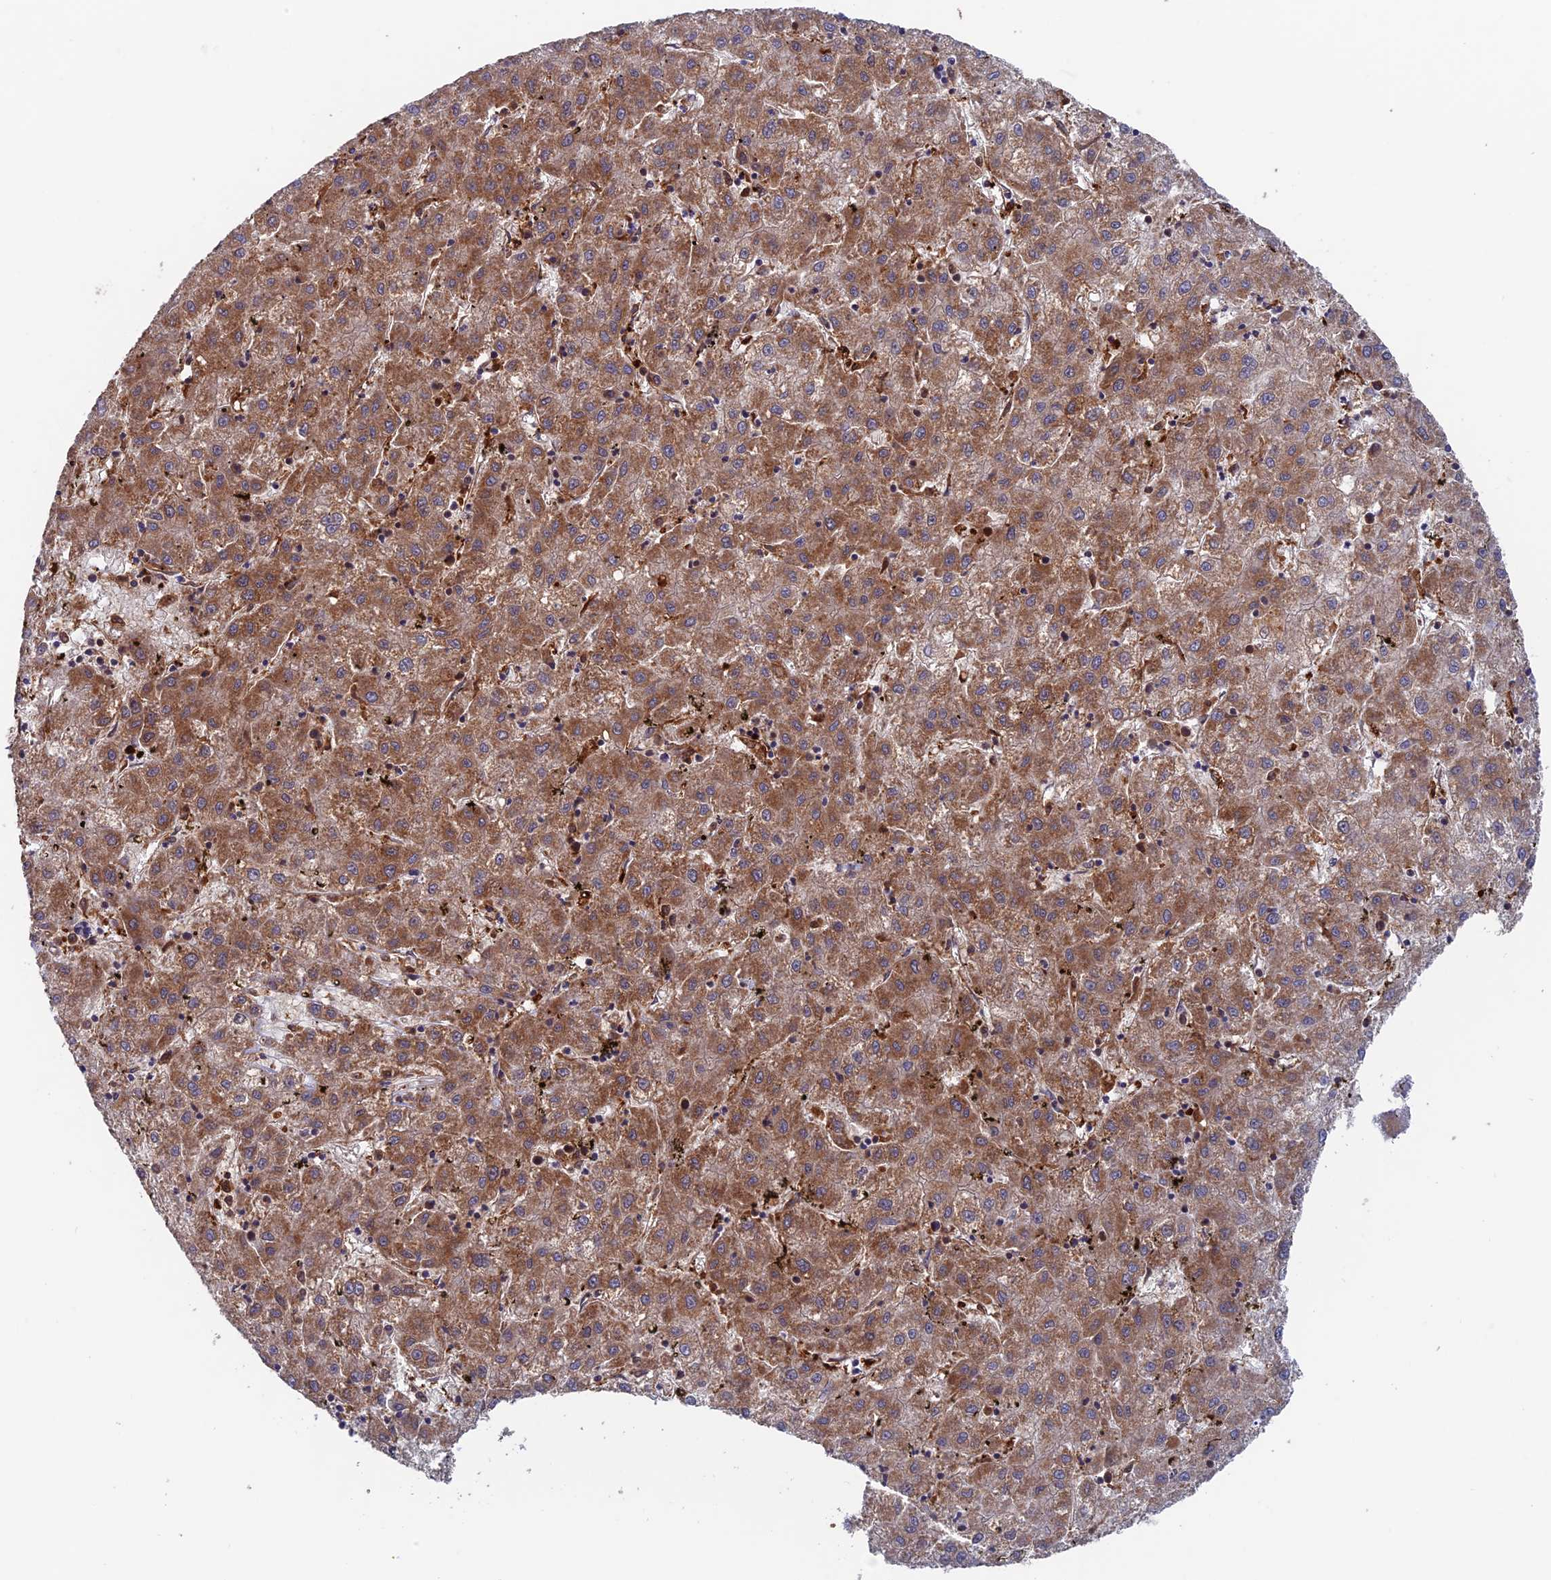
{"staining": {"intensity": "moderate", "quantity": ">75%", "location": "cytoplasmic/membranous"}, "tissue": "liver cancer", "cell_type": "Tumor cells", "image_type": "cancer", "snomed": [{"axis": "morphology", "description": "Carcinoma, Hepatocellular, NOS"}, {"axis": "topography", "description": "Liver"}], "caption": "Moderate cytoplasmic/membranous staining for a protein is seen in approximately >75% of tumor cells of liver hepatocellular carcinoma using immunohistochemistry.", "gene": "DTYMK", "patient": {"sex": "male", "age": 72}}